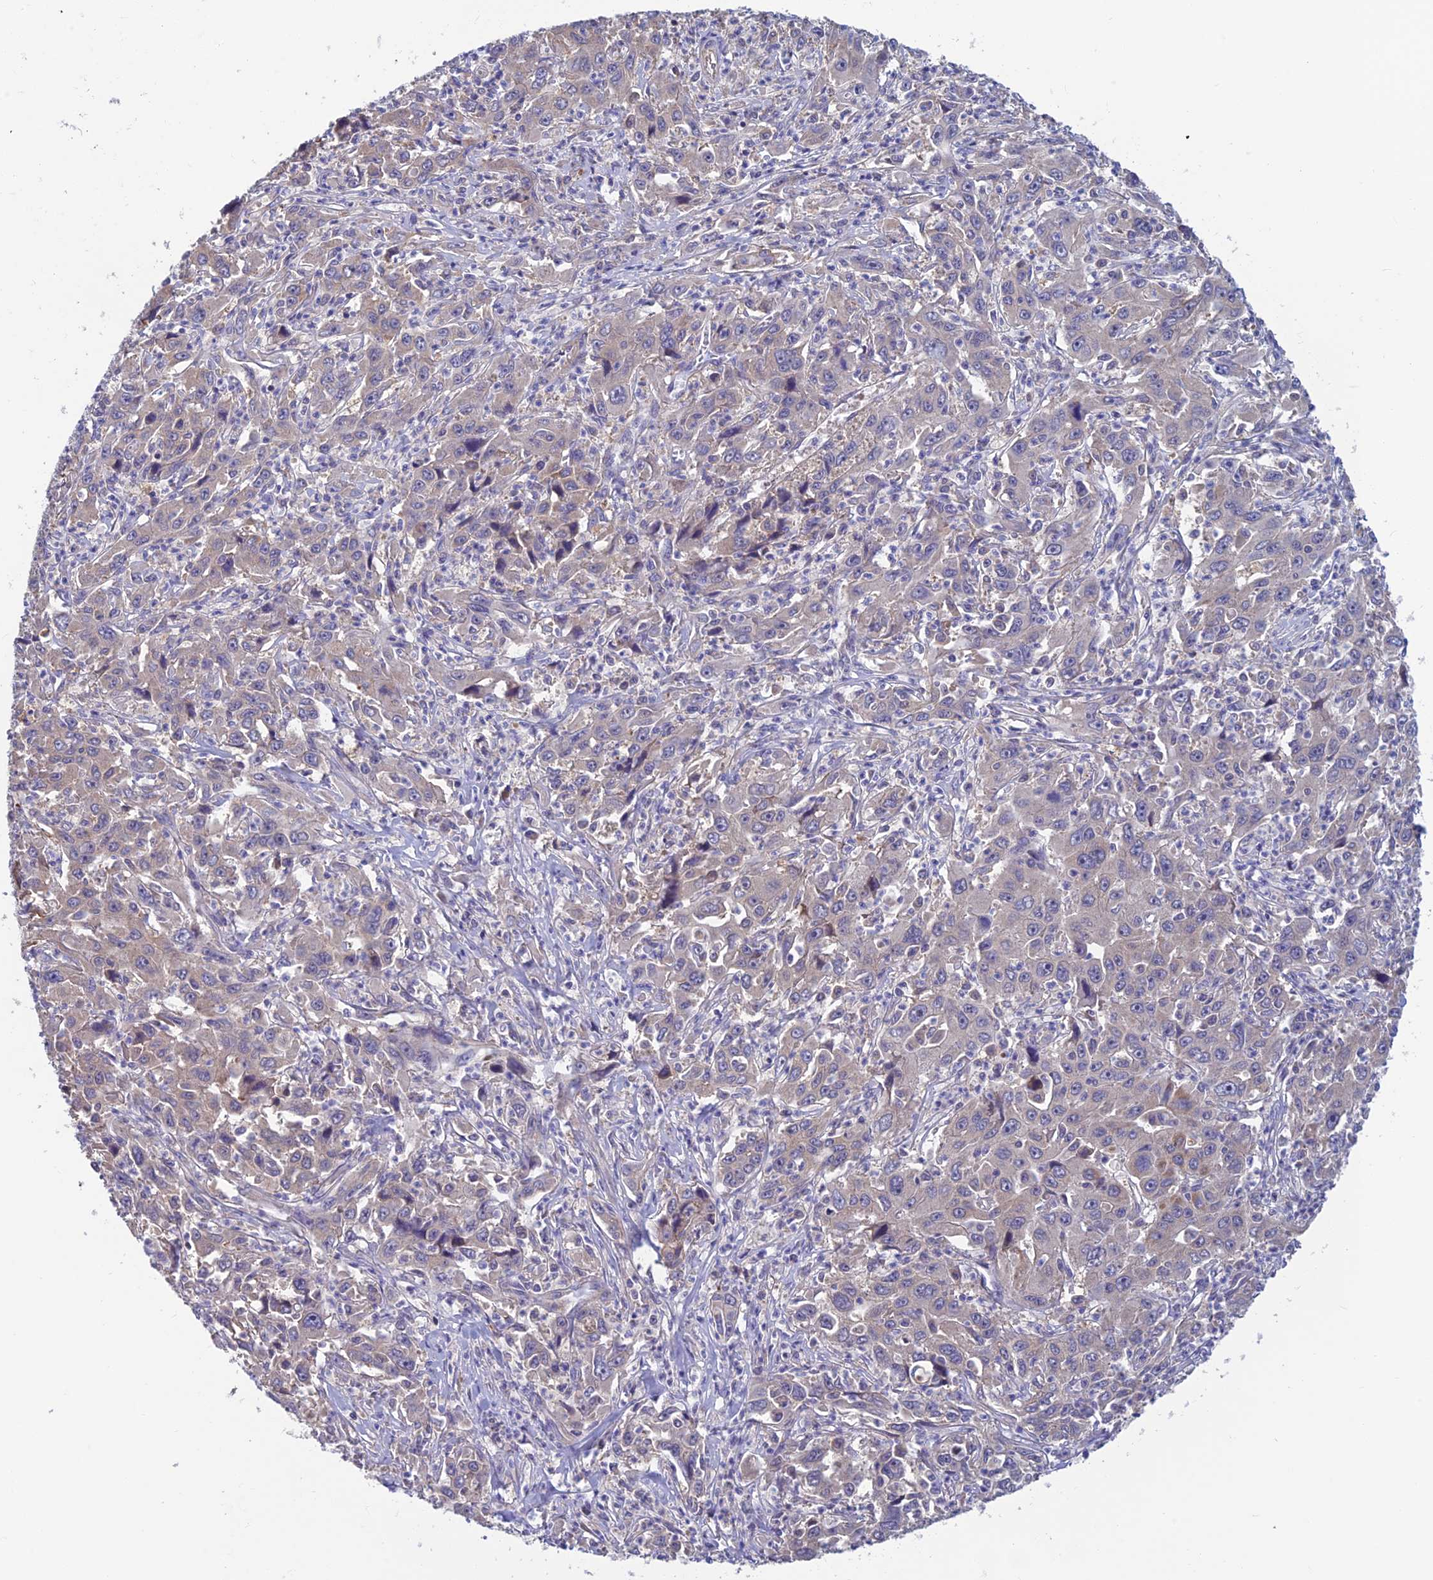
{"staining": {"intensity": "negative", "quantity": "none", "location": "none"}, "tissue": "liver cancer", "cell_type": "Tumor cells", "image_type": "cancer", "snomed": [{"axis": "morphology", "description": "Carcinoma, Hepatocellular, NOS"}, {"axis": "topography", "description": "Liver"}], "caption": "Liver cancer (hepatocellular carcinoma) stained for a protein using immunohistochemistry (IHC) shows no staining tumor cells.", "gene": "HECA", "patient": {"sex": "male", "age": 63}}